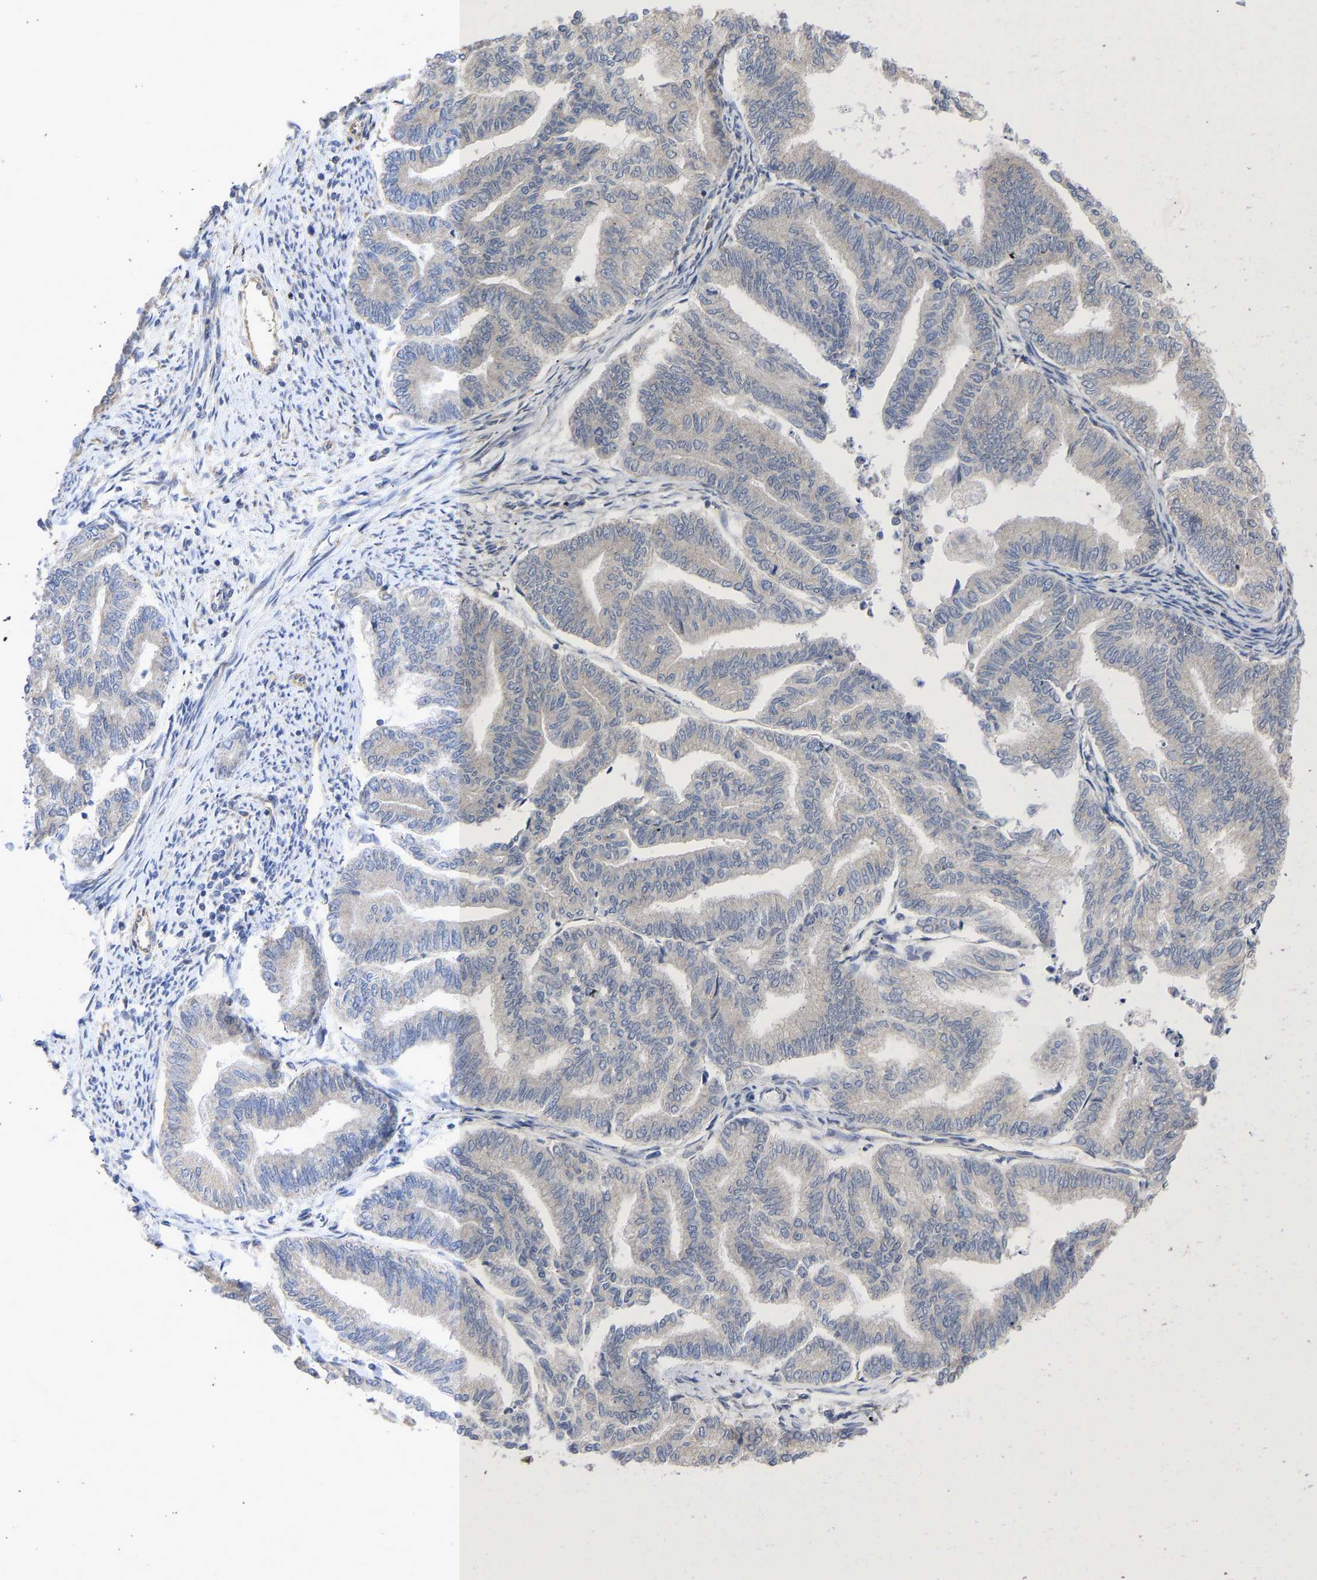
{"staining": {"intensity": "negative", "quantity": "none", "location": "none"}, "tissue": "endometrial cancer", "cell_type": "Tumor cells", "image_type": "cancer", "snomed": [{"axis": "morphology", "description": "Adenocarcinoma, NOS"}, {"axis": "topography", "description": "Endometrium"}], "caption": "Tumor cells are negative for protein expression in human adenocarcinoma (endometrial). (Brightfield microscopy of DAB (3,3'-diaminobenzidine) immunohistochemistry (IHC) at high magnification).", "gene": "MAP2K3", "patient": {"sex": "female", "age": 79}}